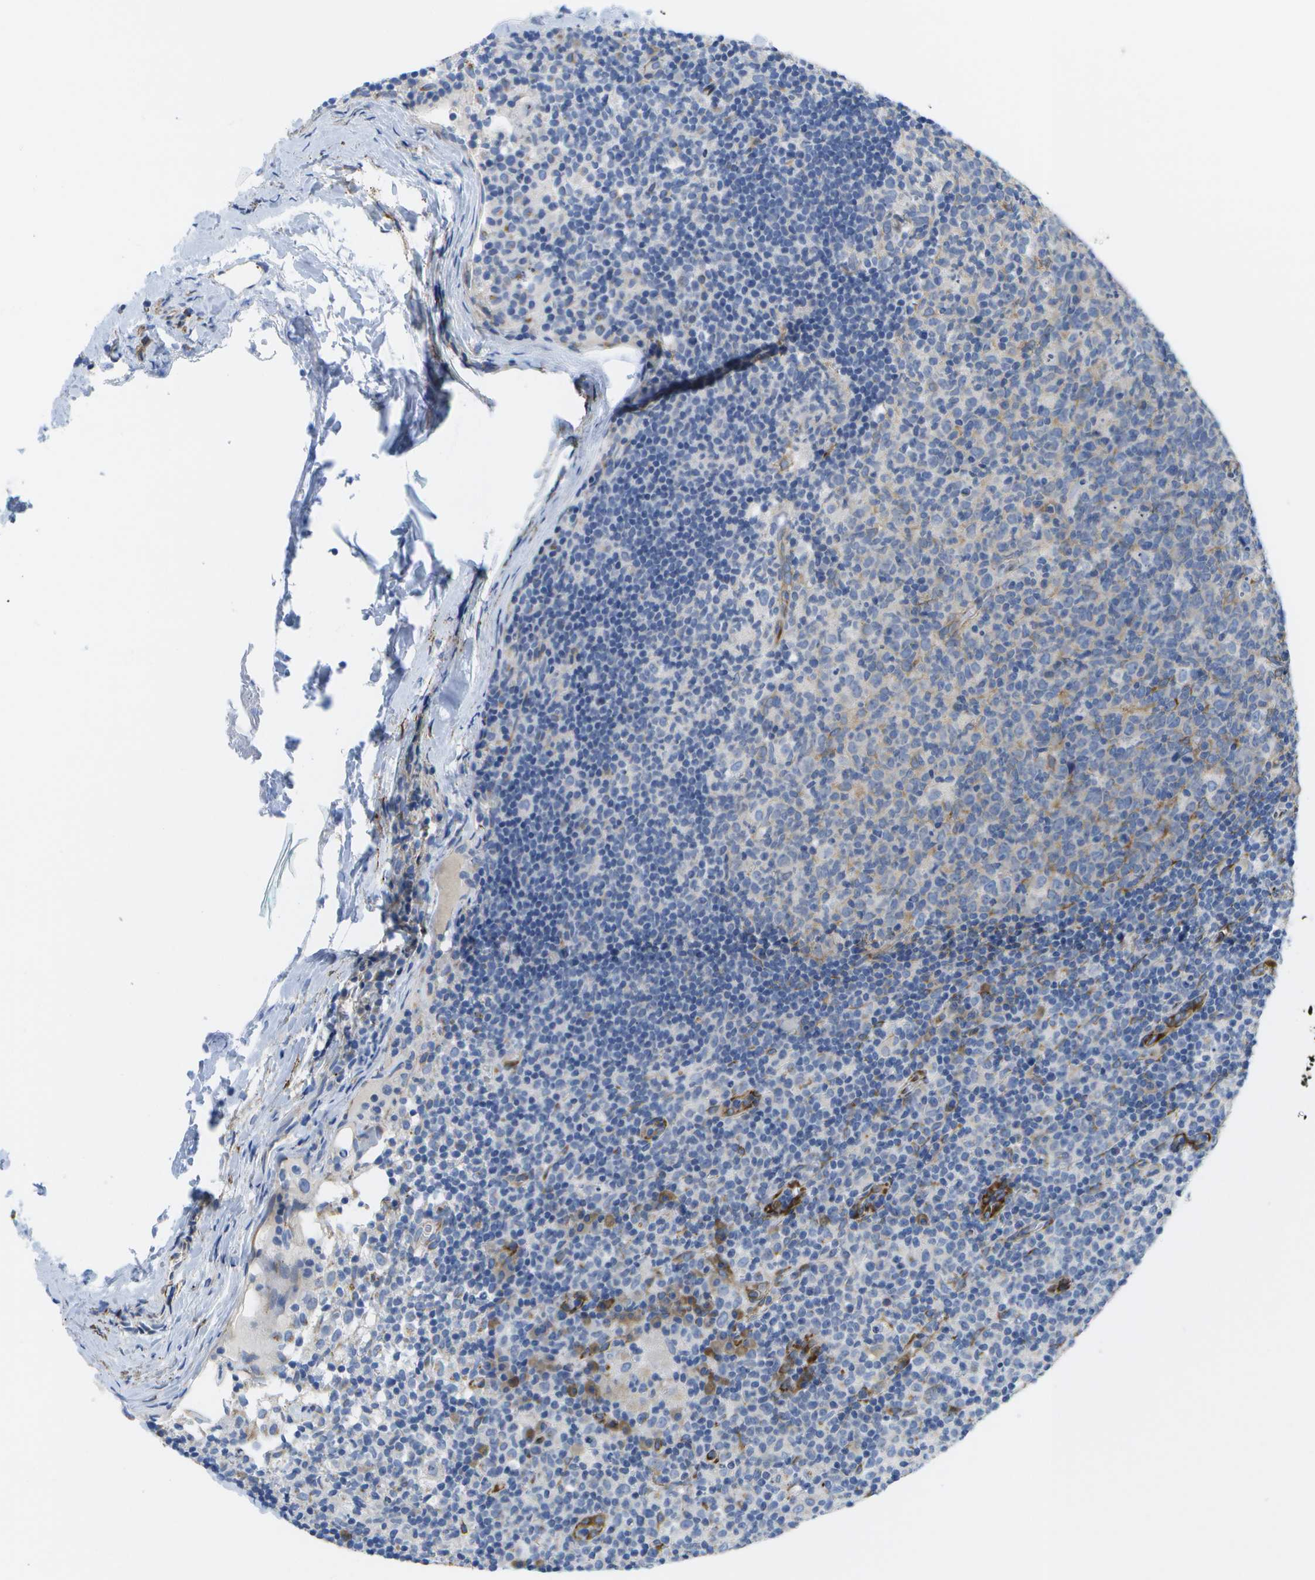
{"staining": {"intensity": "moderate", "quantity": "<25%", "location": "cytoplasmic/membranous"}, "tissue": "lymph node", "cell_type": "Germinal center cells", "image_type": "normal", "snomed": [{"axis": "morphology", "description": "Normal tissue, NOS"}, {"axis": "morphology", "description": "Inflammation, NOS"}, {"axis": "topography", "description": "Lymph node"}], "caption": "Immunohistochemistry (IHC) photomicrograph of unremarkable lymph node stained for a protein (brown), which reveals low levels of moderate cytoplasmic/membranous positivity in about <25% of germinal center cells.", "gene": "ZDHHC17", "patient": {"sex": "male", "age": 55}}